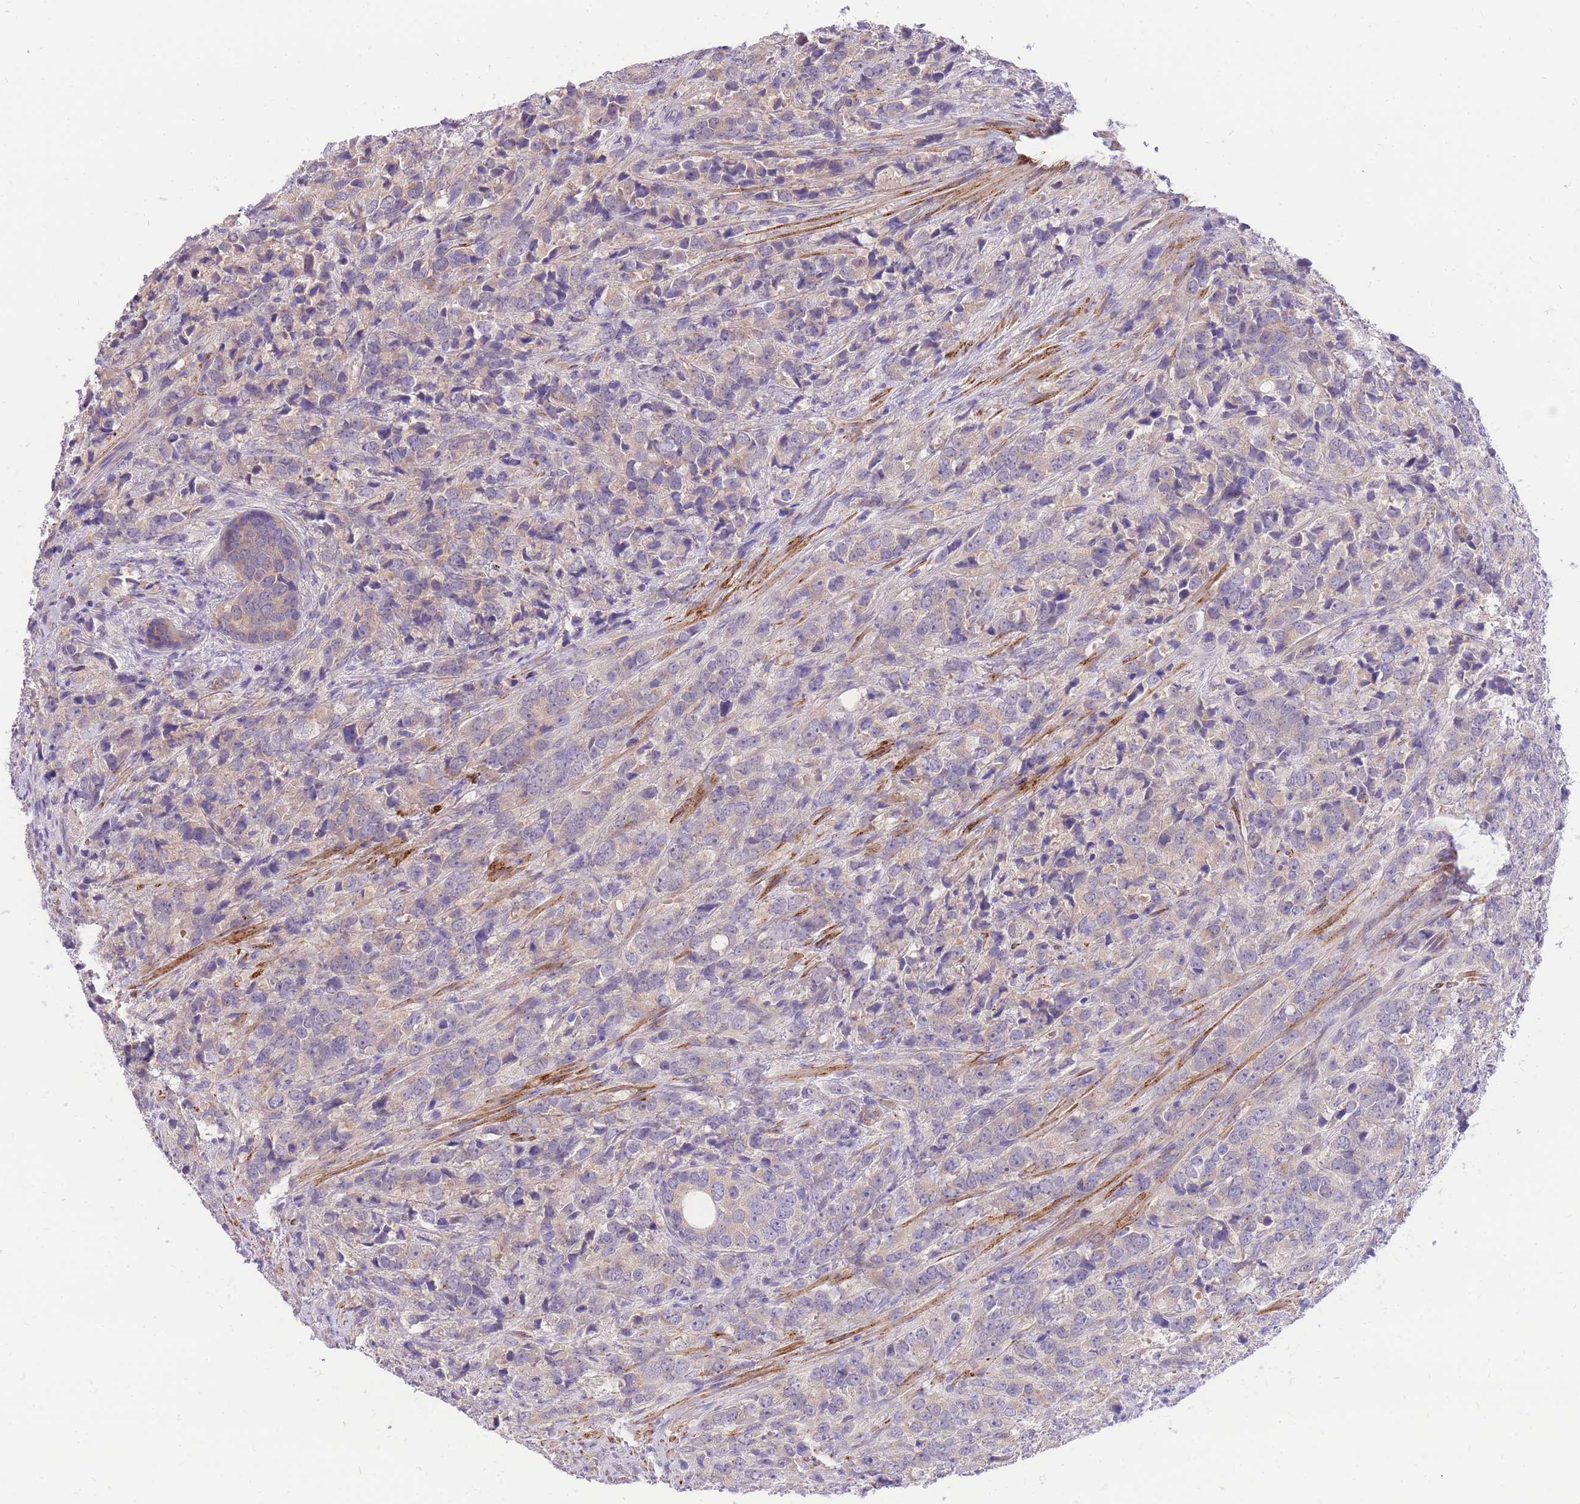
{"staining": {"intensity": "negative", "quantity": "none", "location": "none"}, "tissue": "prostate cancer", "cell_type": "Tumor cells", "image_type": "cancer", "snomed": [{"axis": "morphology", "description": "Adenocarcinoma, High grade"}, {"axis": "topography", "description": "Prostate"}], "caption": "Tumor cells show no significant protein positivity in adenocarcinoma (high-grade) (prostate). (Immunohistochemistry (ihc), brightfield microscopy, high magnification).", "gene": "S100PBP", "patient": {"sex": "male", "age": 62}}